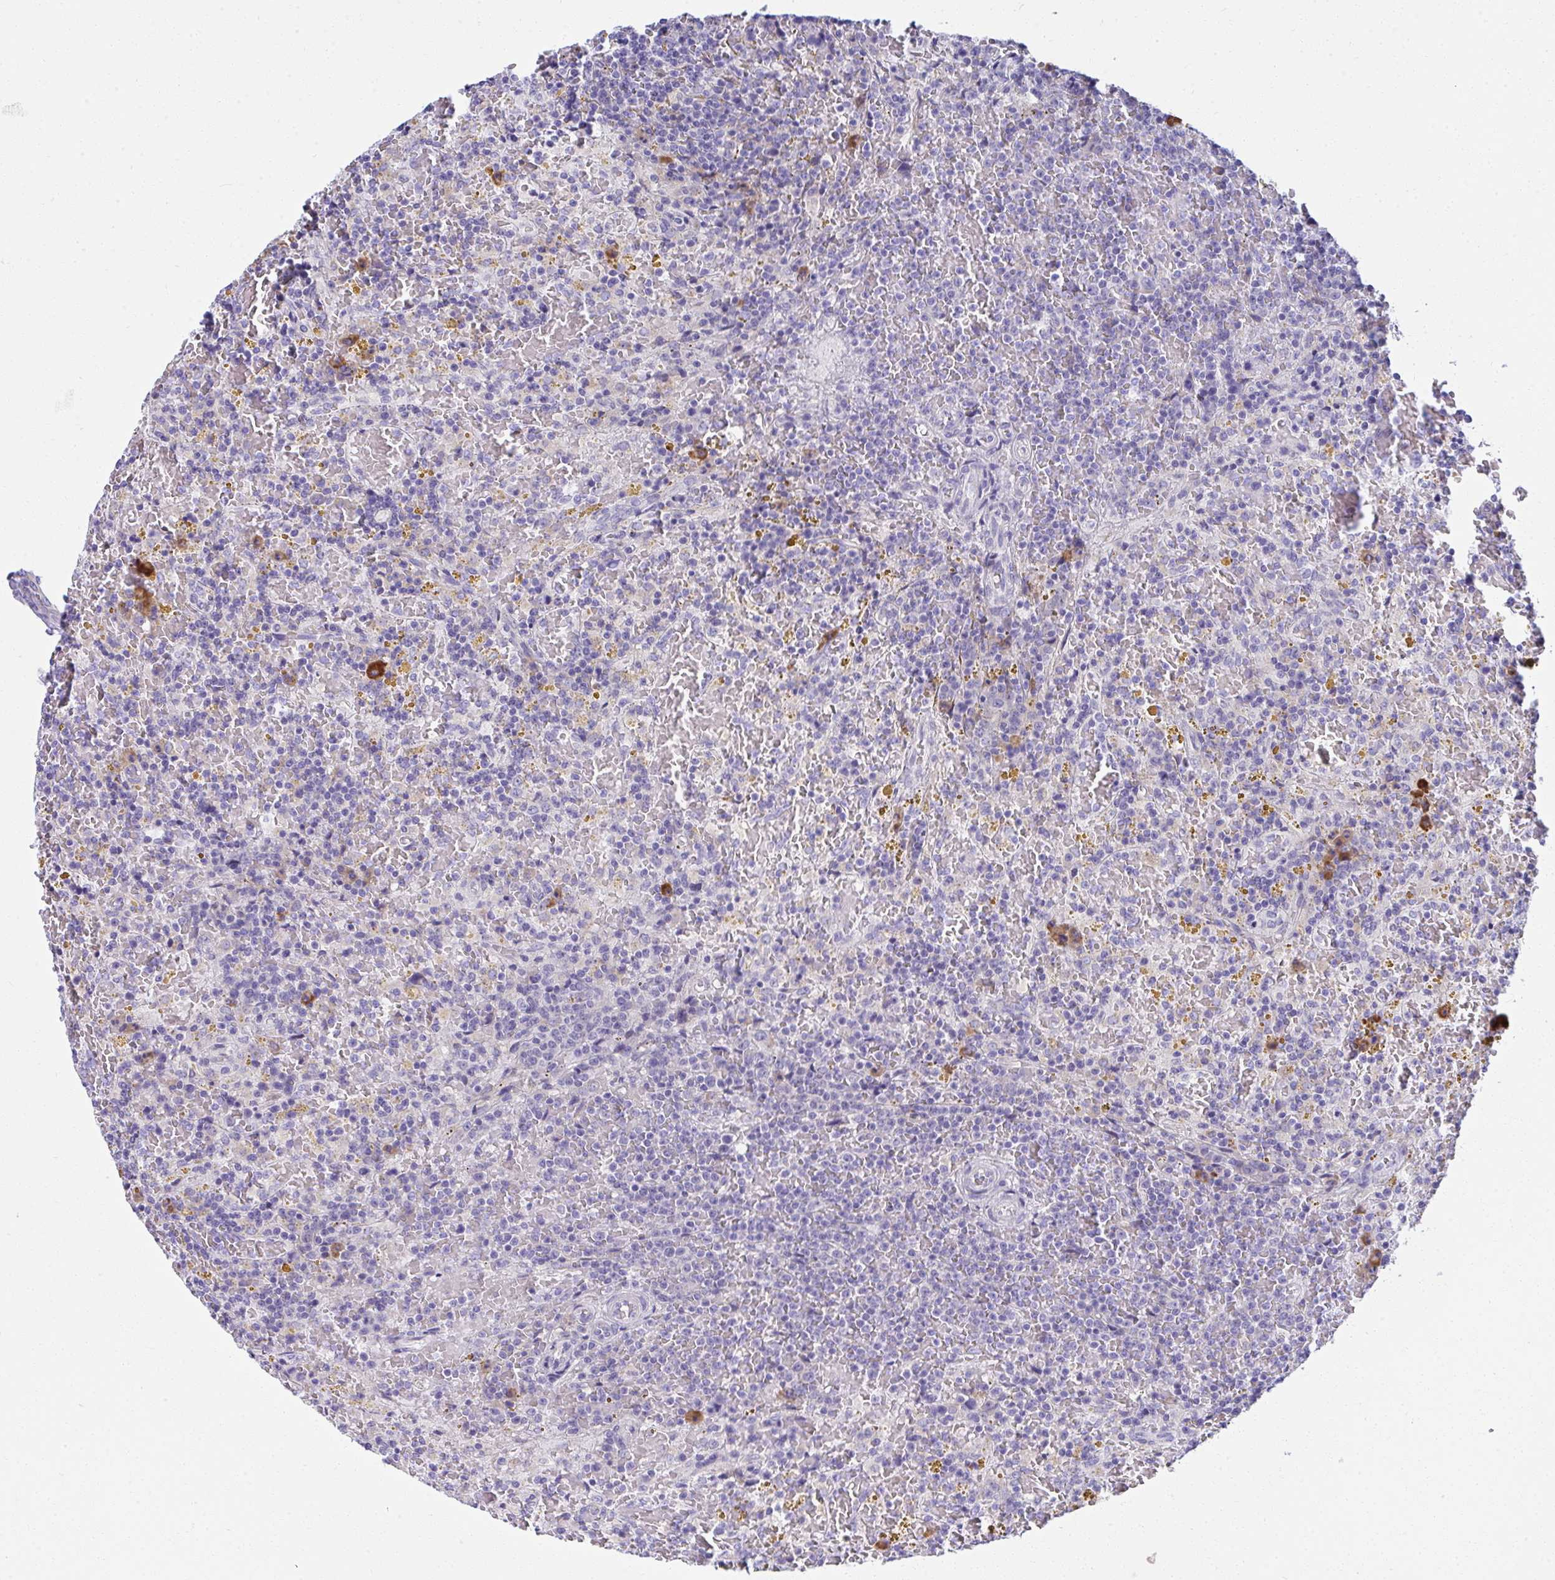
{"staining": {"intensity": "negative", "quantity": "none", "location": "none"}, "tissue": "lymphoma", "cell_type": "Tumor cells", "image_type": "cancer", "snomed": [{"axis": "morphology", "description": "Malignant lymphoma, non-Hodgkin's type, Low grade"}, {"axis": "topography", "description": "Spleen"}], "caption": "Immunohistochemistry image of neoplastic tissue: human lymphoma stained with DAB (3,3'-diaminobenzidine) displays no significant protein staining in tumor cells. The staining is performed using DAB (3,3'-diaminobenzidine) brown chromogen with nuclei counter-stained in using hematoxylin.", "gene": "FASLG", "patient": {"sex": "female", "age": 65}}